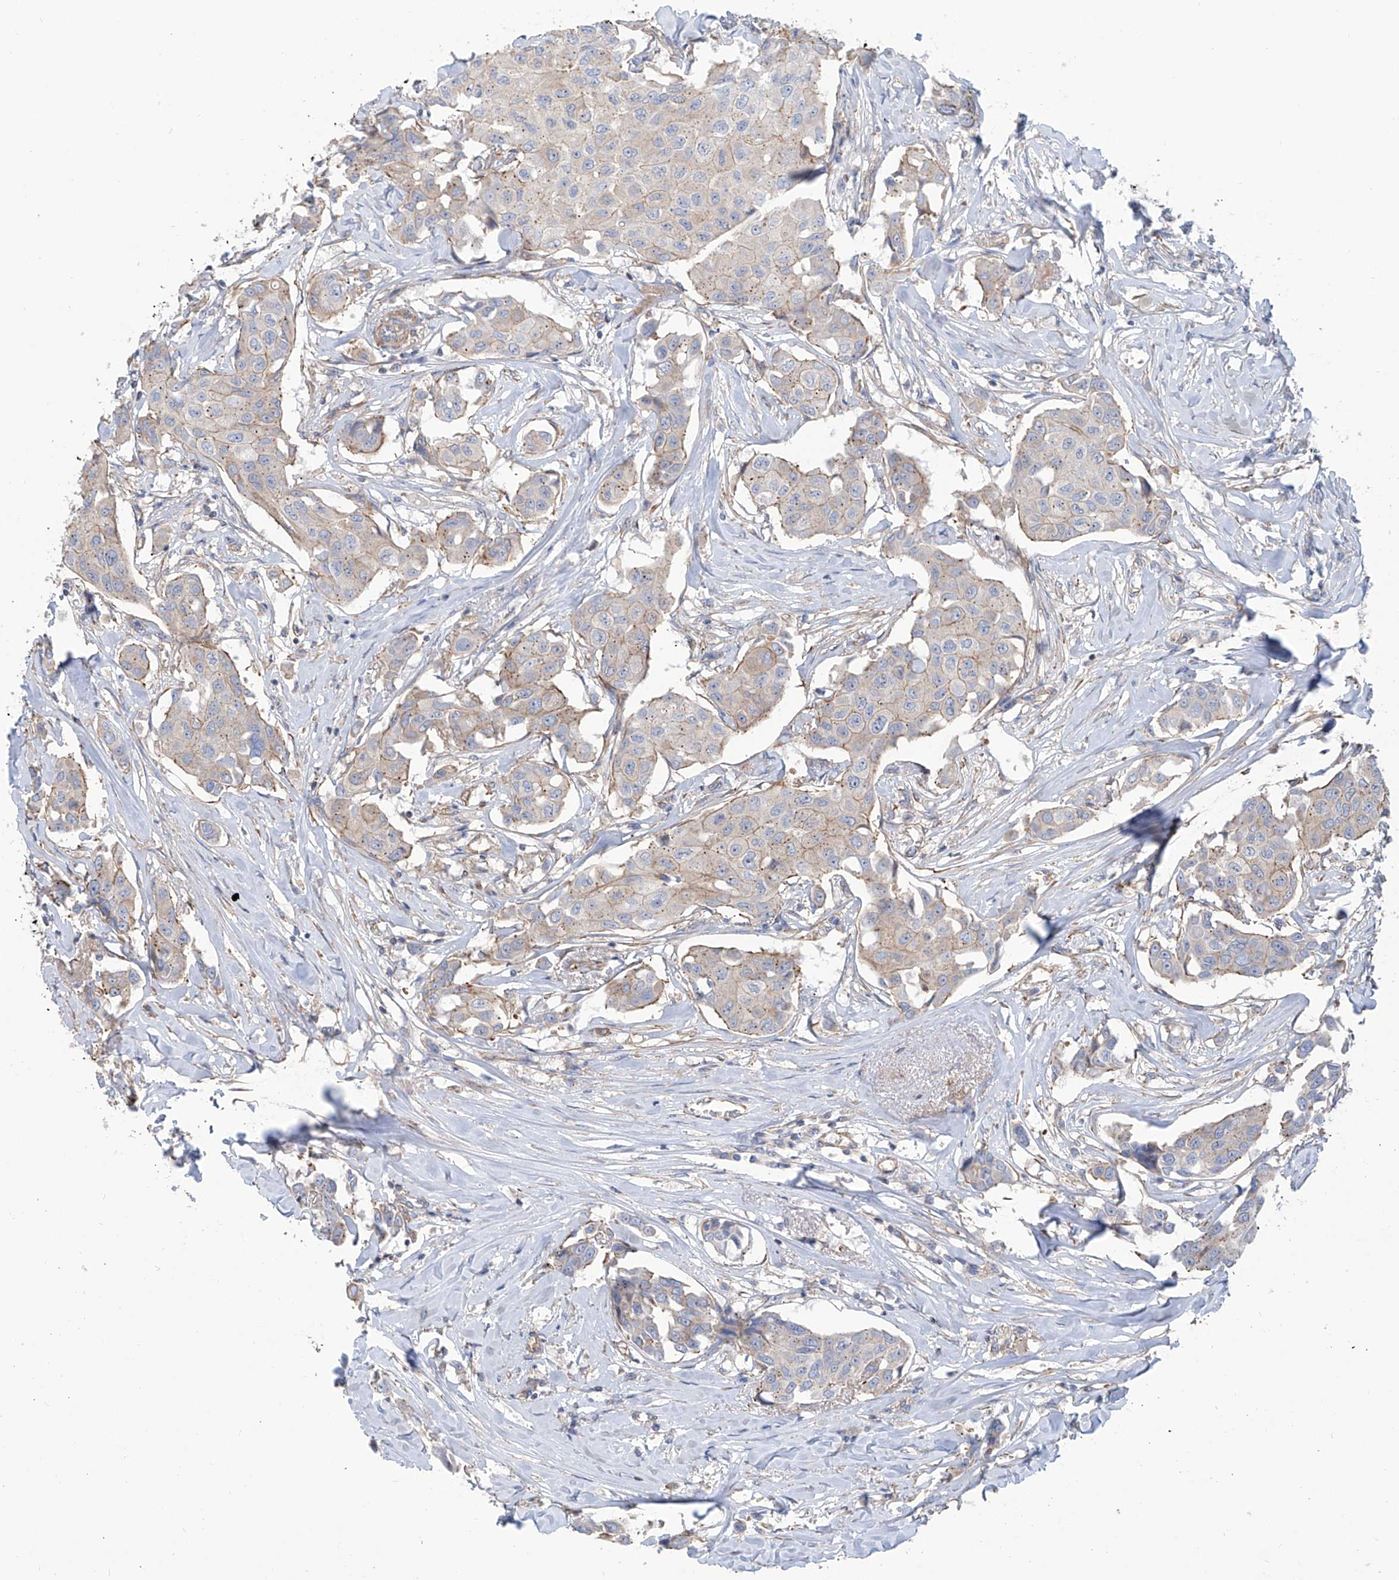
{"staining": {"intensity": "weak", "quantity": "<25%", "location": "cytoplasmic/membranous"}, "tissue": "breast cancer", "cell_type": "Tumor cells", "image_type": "cancer", "snomed": [{"axis": "morphology", "description": "Duct carcinoma"}, {"axis": "topography", "description": "Breast"}], "caption": "An image of human breast cancer is negative for staining in tumor cells.", "gene": "TMEM209", "patient": {"sex": "female", "age": 80}}